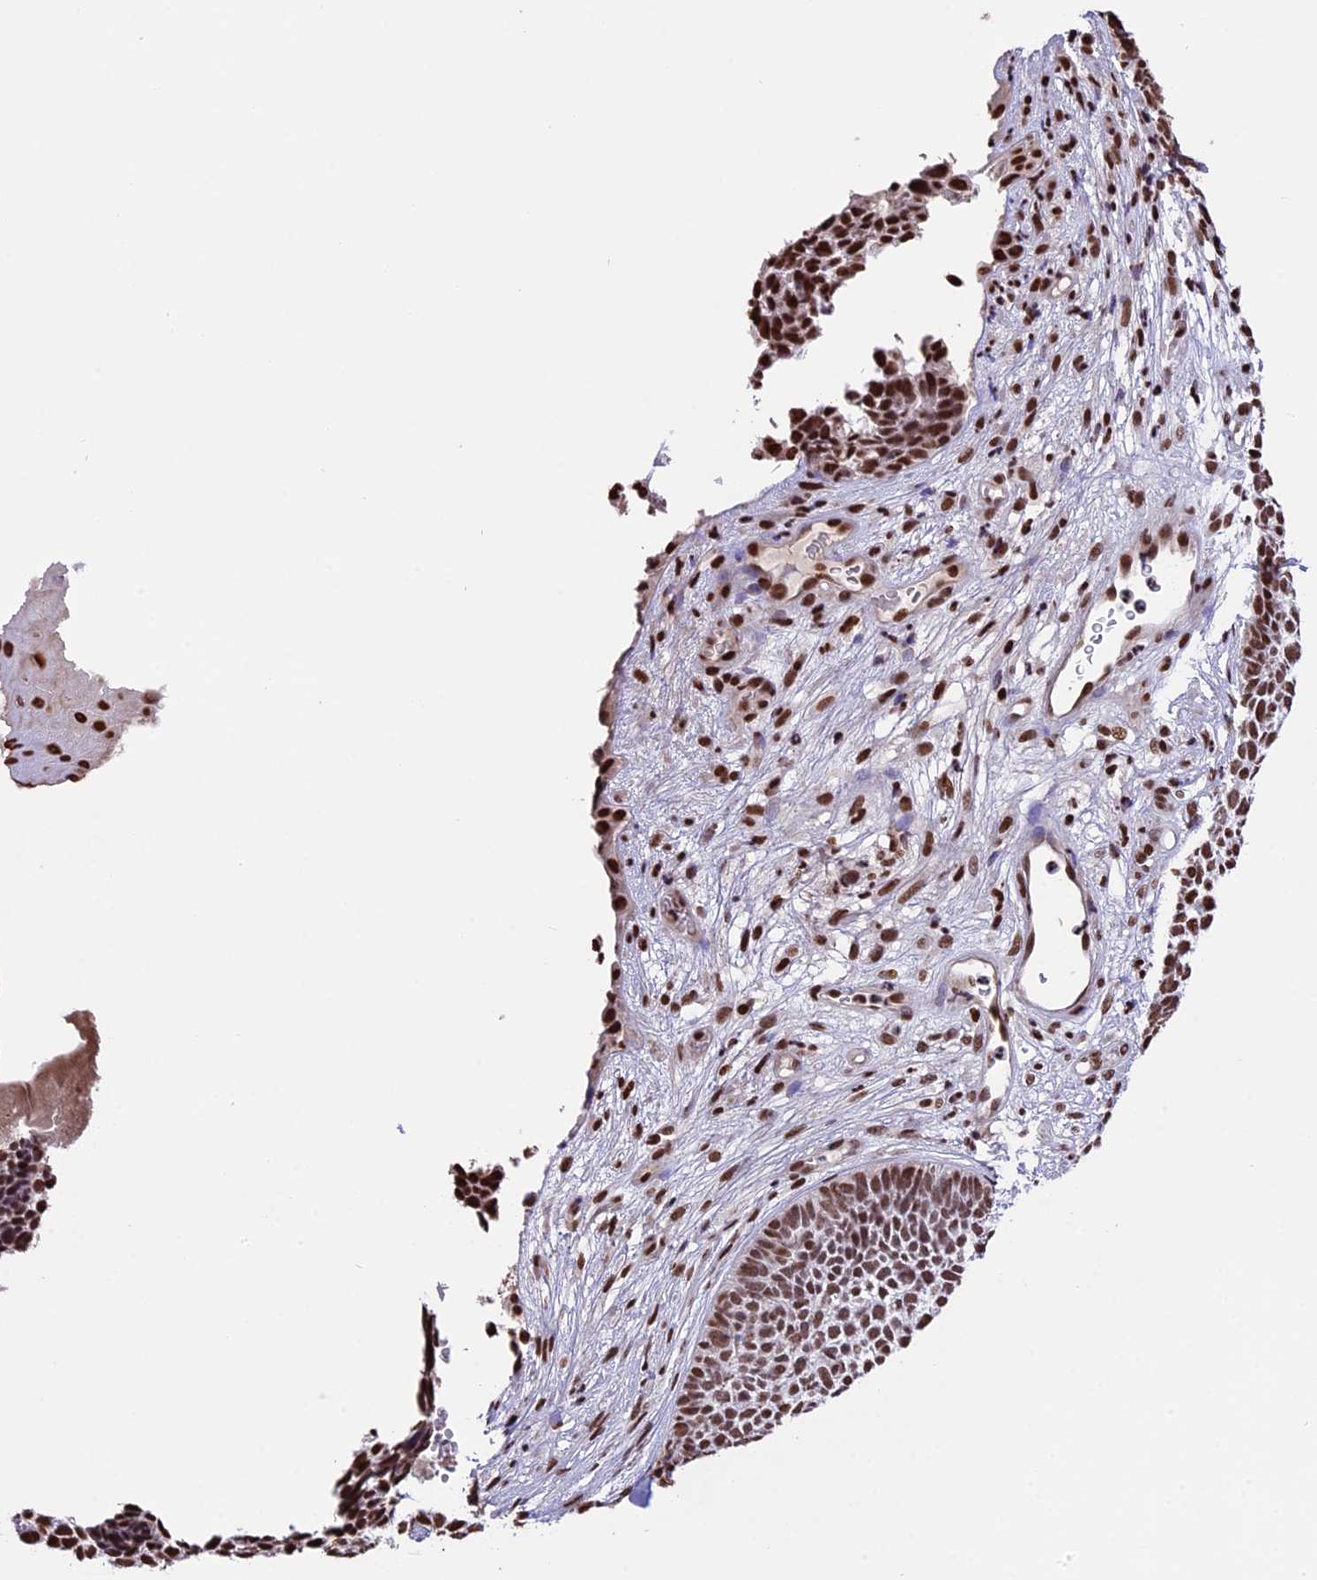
{"staining": {"intensity": "moderate", "quantity": ">75%", "location": "nuclear"}, "tissue": "skin cancer", "cell_type": "Tumor cells", "image_type": "cancer", "snomed": [{"axis": "morphology", "description": "Basal cell carcinoma"}, {"axis": "topography", "description": "Skin"}], "caption": "Skin cancer stained with immunohistochemistry exhibits moderate nuclear staining in approximately >75% of tumor cells.", "gene": "POLR3E", "patient": {"sex": "female", "age": 84}}